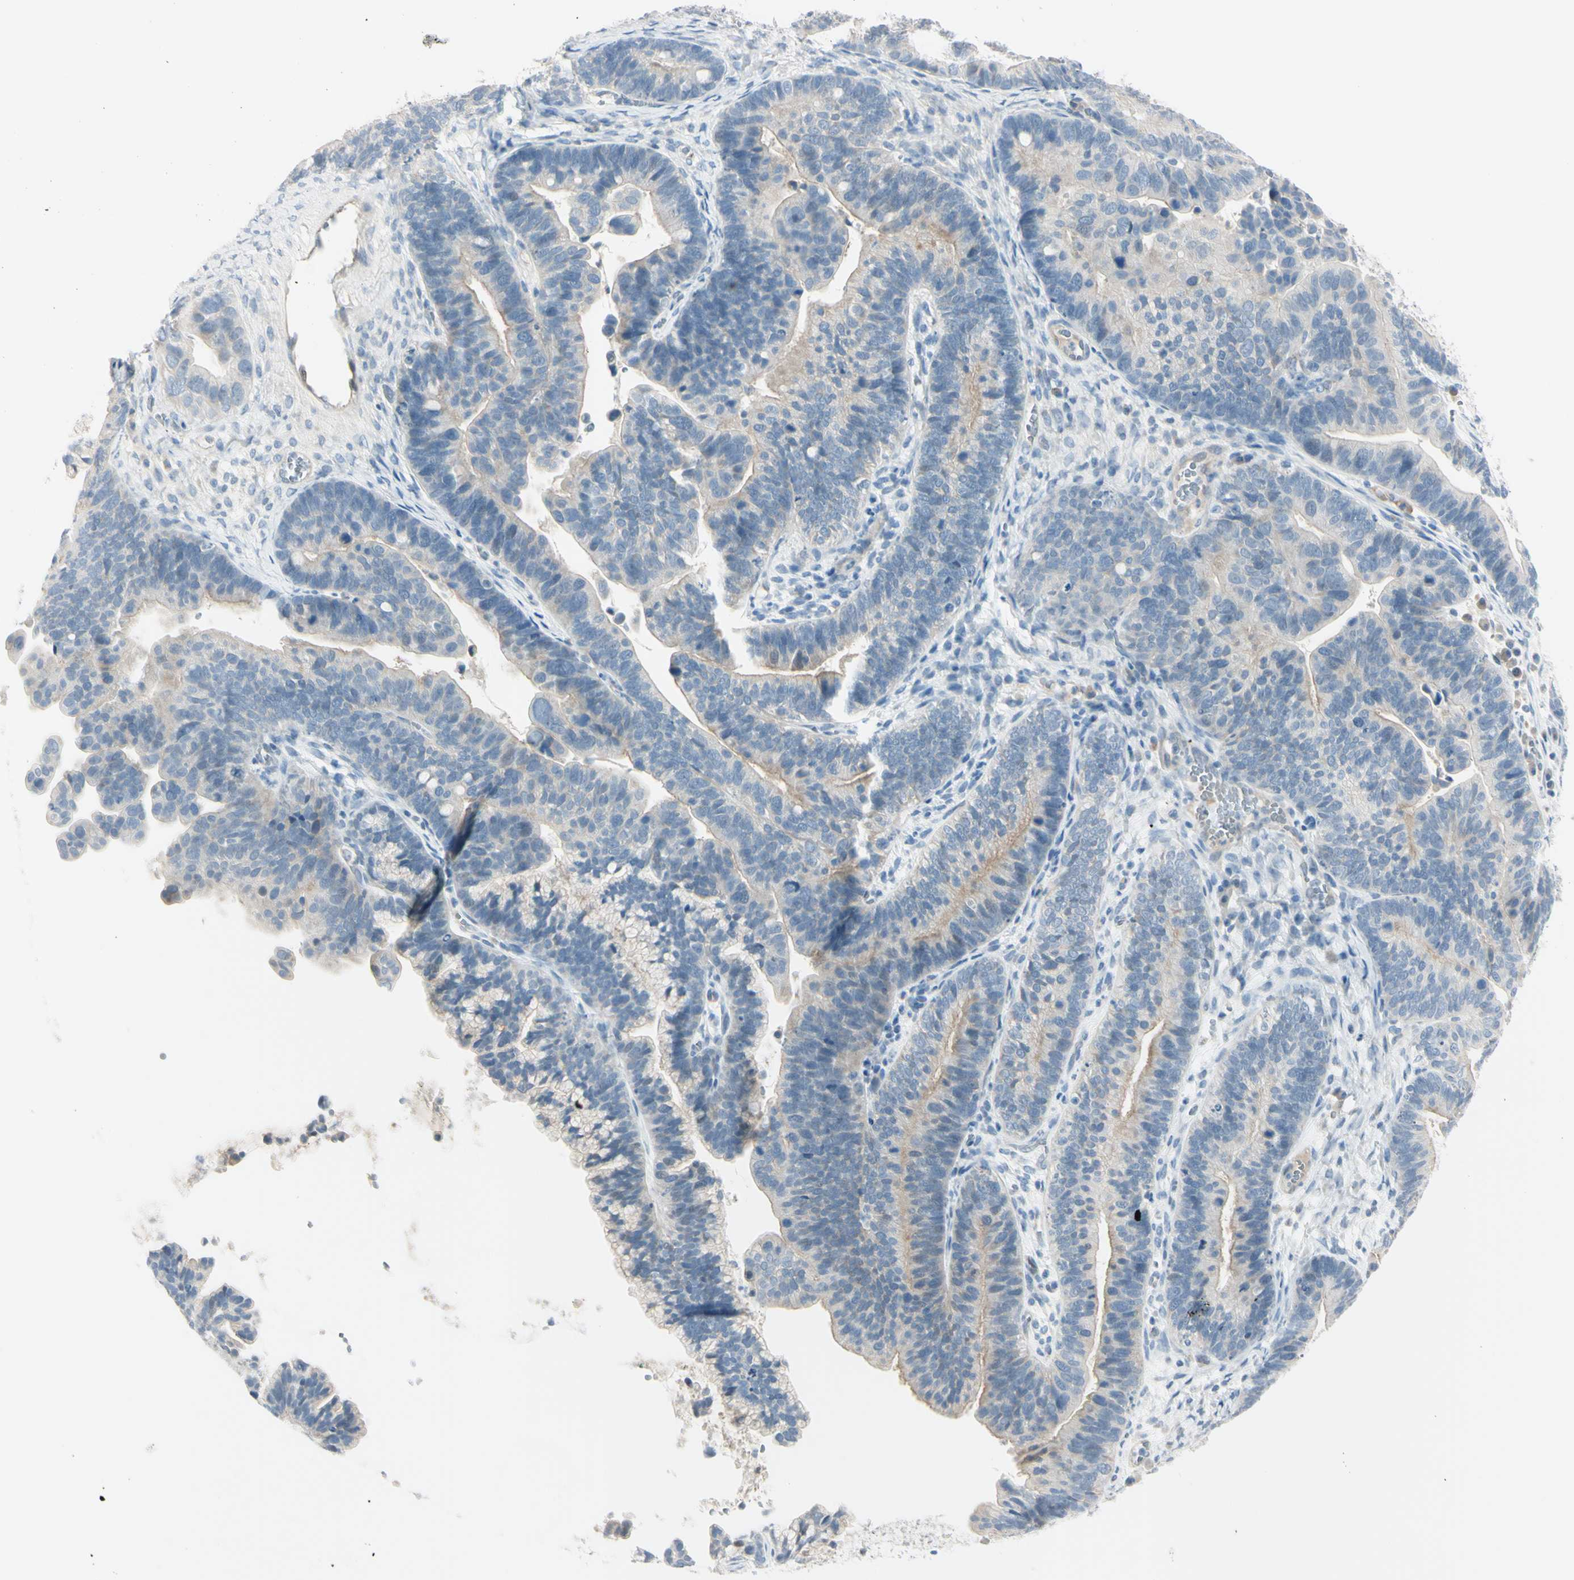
{"staining": {"intensity": "weak", "quantity": "<25%", "location": "cytoplasmic/membranous"}, "tissue": "ovarian cancer", "cell_type": "Tumor cells", "image_type": "cancer", "snomed": [{"axis": "morphology", "description": "Cystadenocarcinoma, serous, NOS"}, {"axis": "topography", "description": "Ovary"}], "caption": "Immunohistochemistry (IHC) of serous cystadenocarcinoma (ovarian) reveals no staining in tumor cells. (DAB immunohistochemistry (IHC), high magnification).", "gene": "ASB9", "patient": {"sex": "female", "age": 56}}